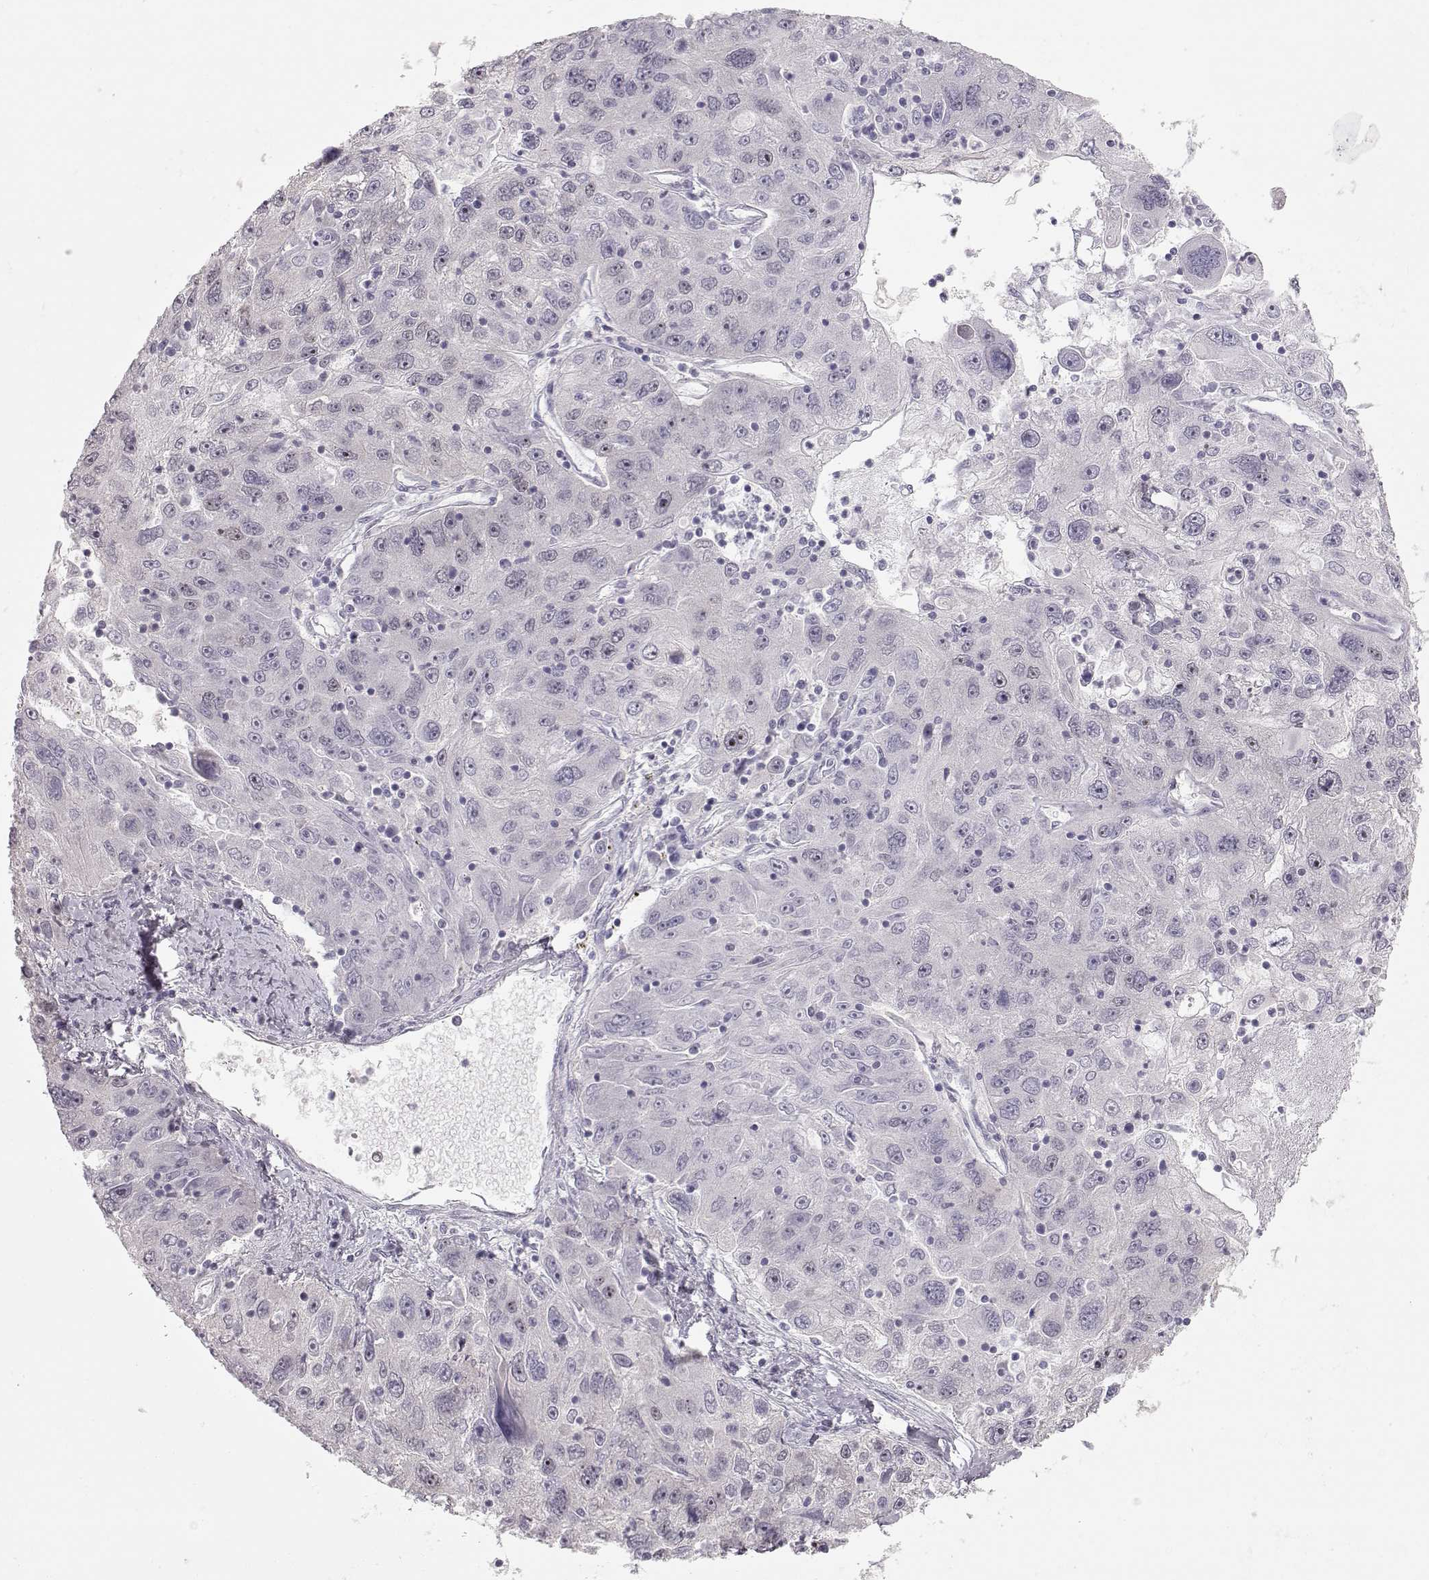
{"staining": {"intensity": "negative", "quantity": "none", "location": "none"}, "tissue": "stomach cancer", "cell_type": "Tumor cells", "image_type": "cancer", "snomed": [{"axis": "morphology", "description": "Adenocarcinoma, NOS"}, {"axis": "topography", "description": "Stomach"}], "caption": "Tumor cells are negative for protein expression in human stomach cancer (adenocarcinoma). (Brightfield microscopy of DAB (3,3'-diaminobenzidine) IHC at high magnification).", "gene": "FAM205A", "patient": {"sex": "male", "age": 56}}